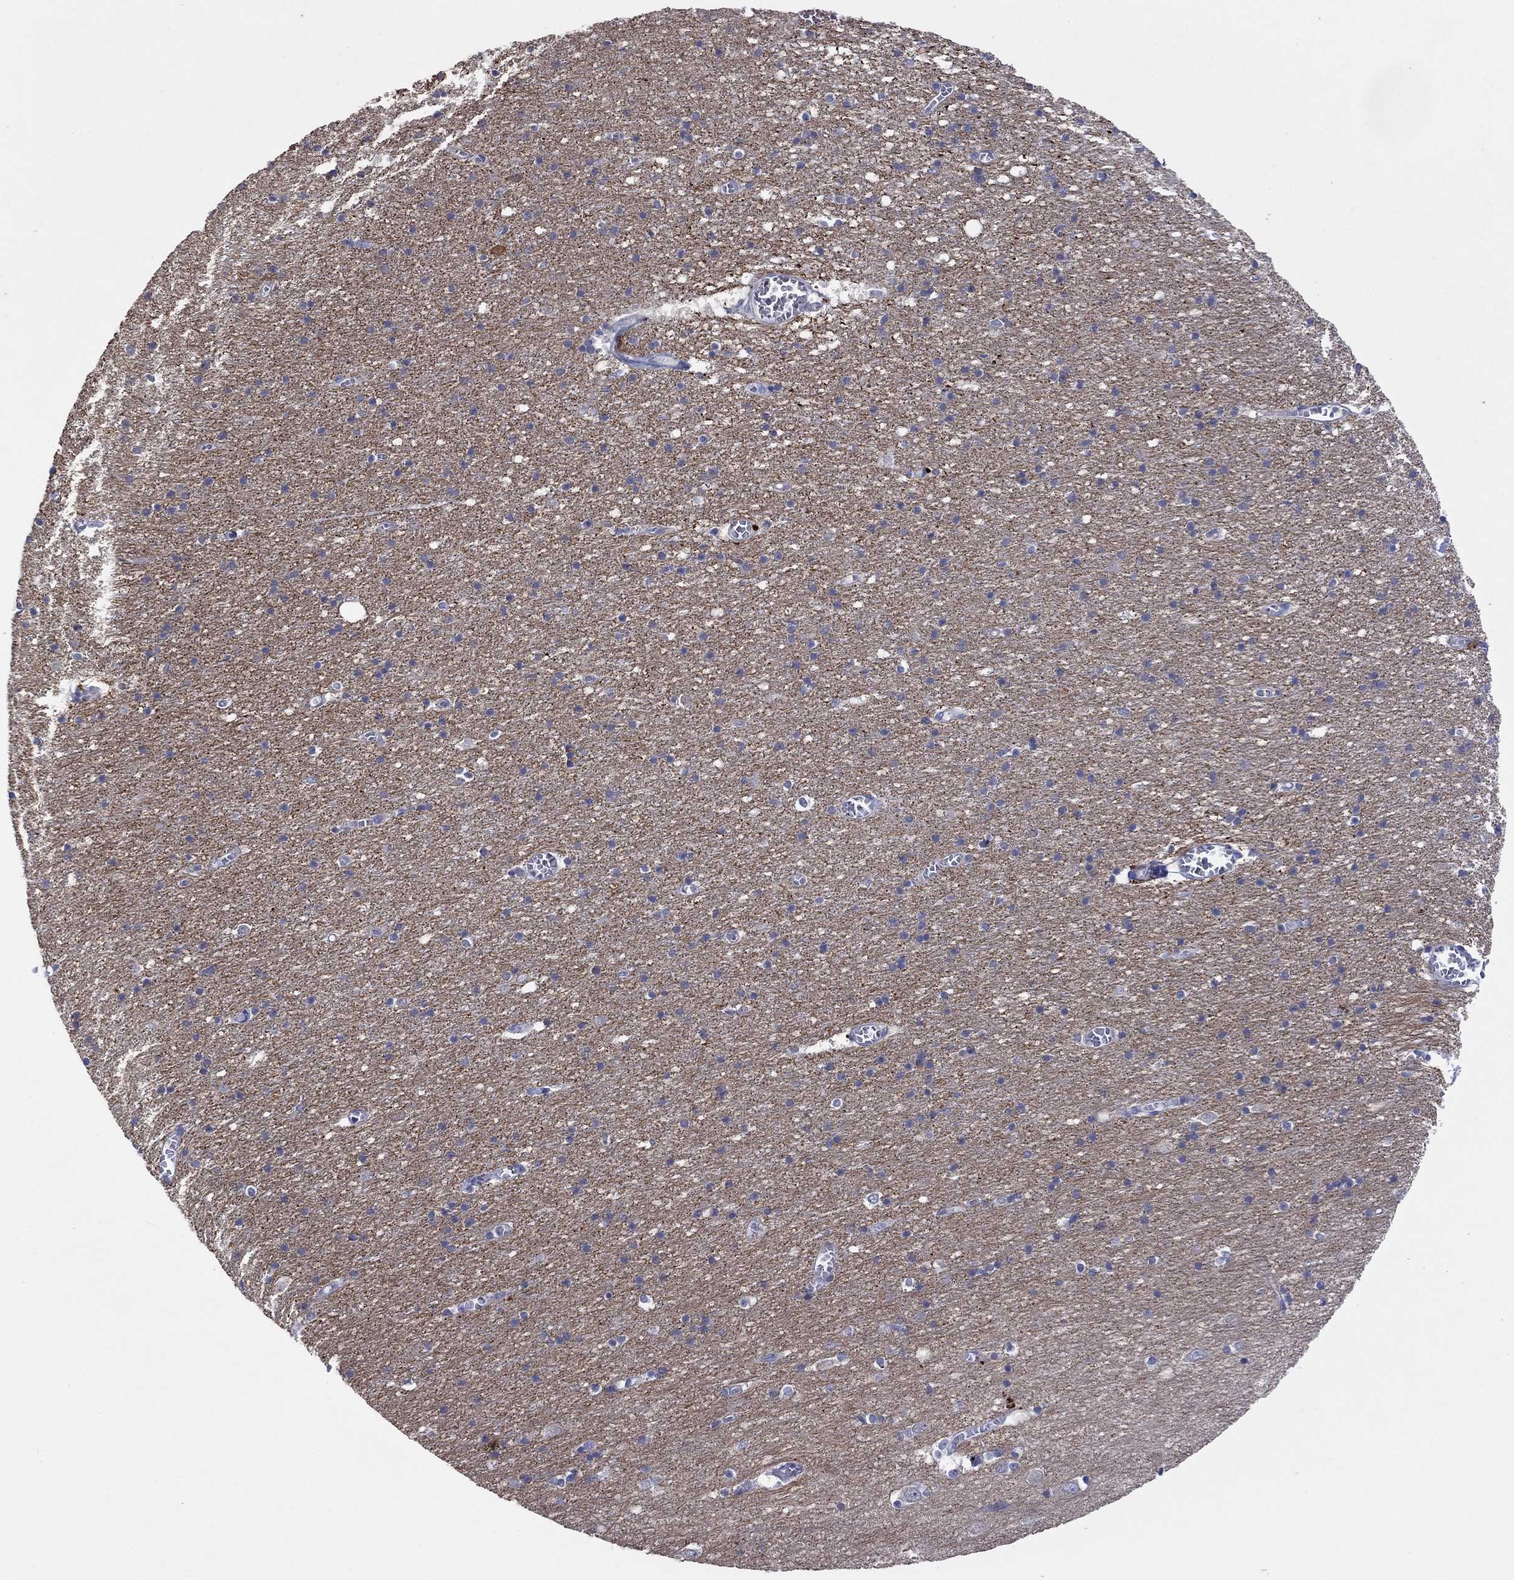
{"staining": {"intensity": "strong", "quantity": "<25%", "location": "cytoplasmic/membranous"}, "tissue": "cerebral cortex", "cell_type": "Endothelial cells", "image_type": "normal", "snomed": [{"axis": "morphology", "description": "Normal tissue, NOS"}, {"axis": "topography", "description": "Cerebral cortex"}], "caption": "High-magnification brightfield microscopy of unremarkable cerebral cortex stained with DAB (3,3'-diaminobenzidine) (brown) and counterstained with hematoxylin (blue). endothelial cells exhibit strong cytoplasmic/membranous expression is appreciated in about<25% of cells.", "gene": "PLCL2", "patient": {"sex": "male", "age": 70}}